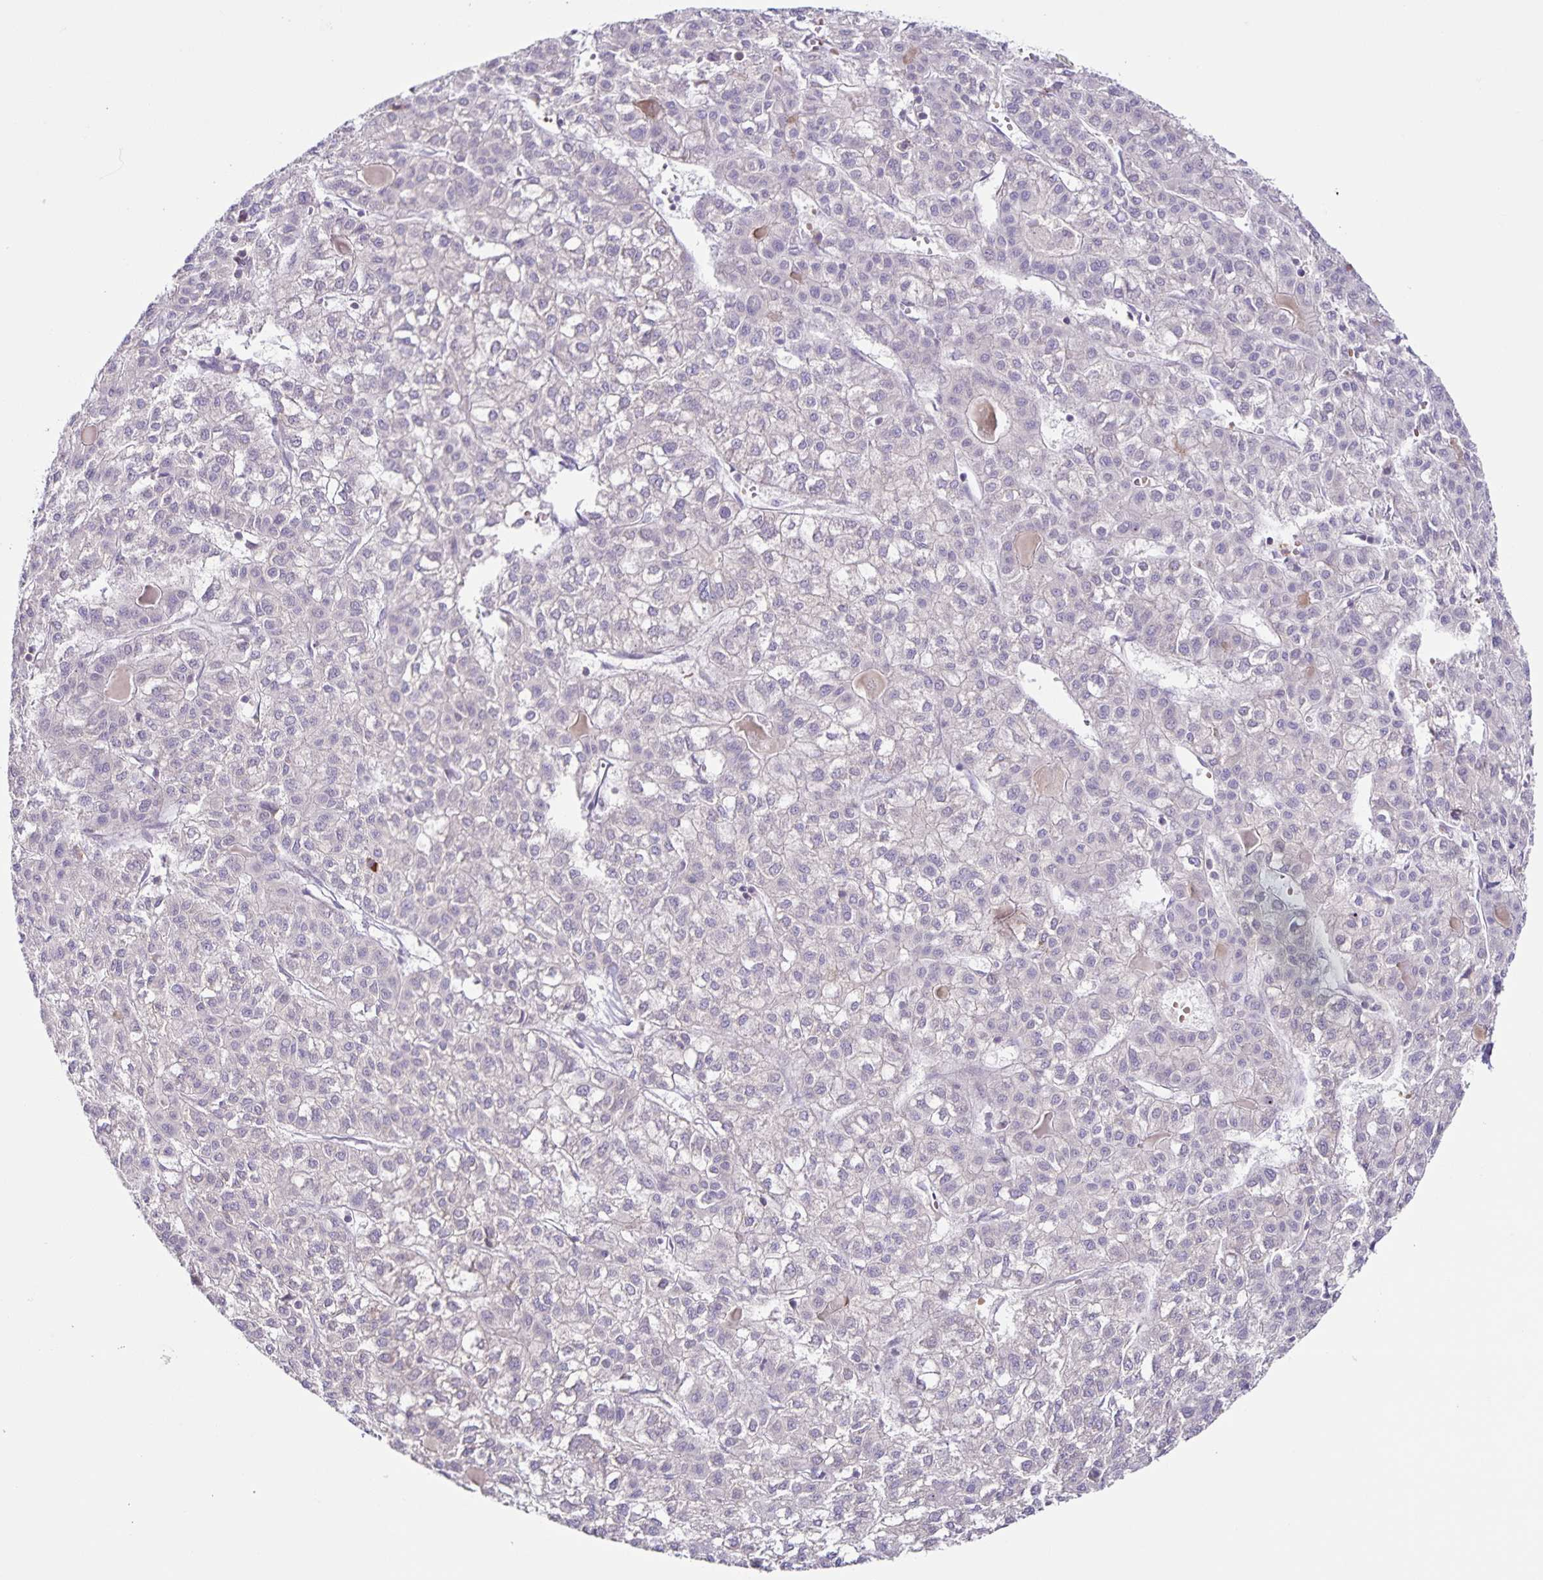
{"staining": {"intensity": "negative", "quantity": "none", "location": "none"}, "tissue": "liver cancer", "cell_type": "Tumor cells", "image_type": "cancer", "snomed": [{"axis": "morphology", "description": "Carcinoma, Hepatocellular, NOS"}, {"axis": "topography", "description": "Liver"}], "caption": "Liver hepatocellular carcinoma stained for a protein using IHC shows no expression tumor cells.", "gene": "STPG4", "patient": {"sex": "female", "age": 43}}